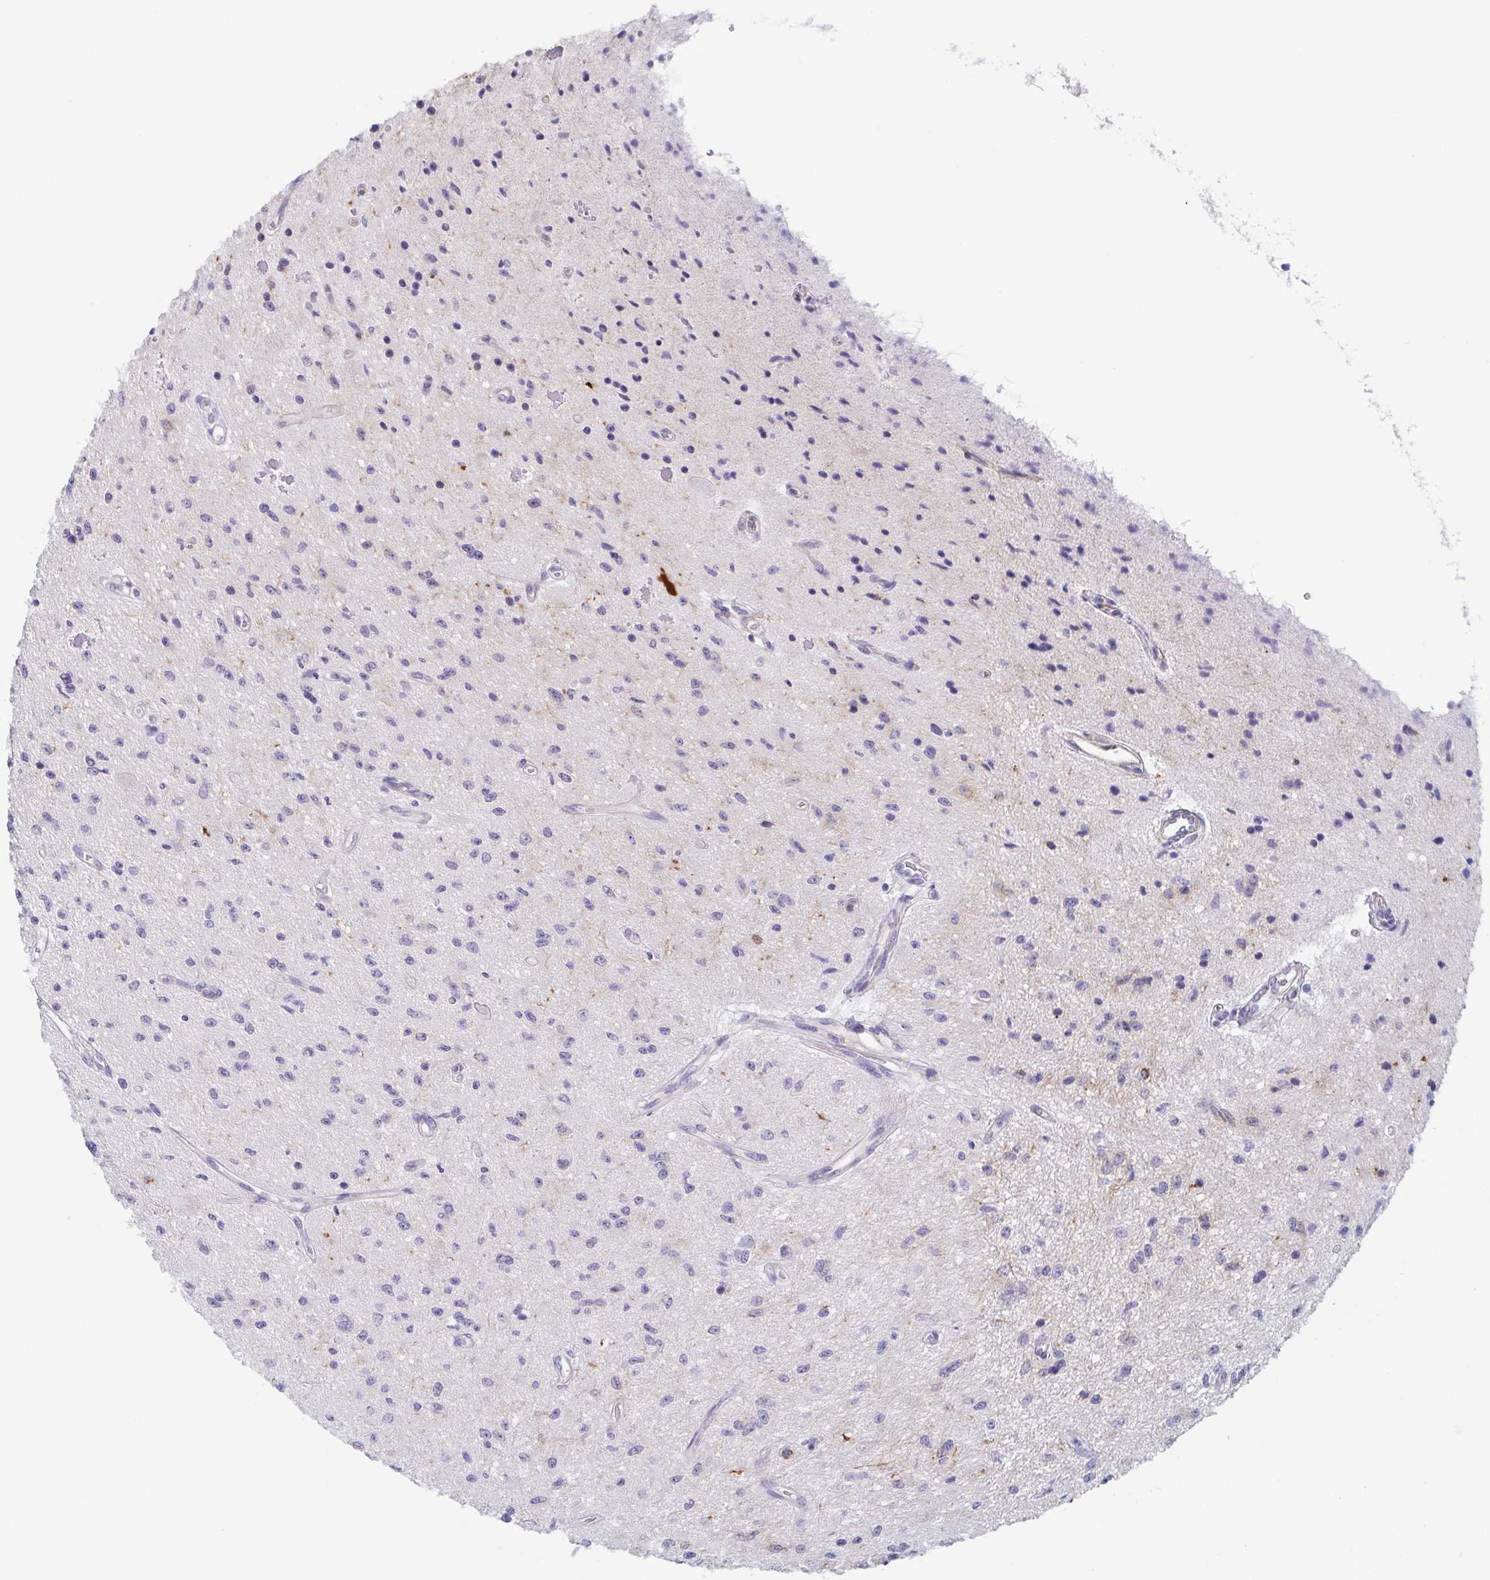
{"staining": {"intensity": "negative", "quantity": "none", "location": "none"}, "tissue": "glioma", "cell_type": "Tumor cells", "image_type": "cancer", "snomed": [{"axis": "morphology", "description": "Glioma, malignant, Low grade"}, {"axis": "topography", "description": "Cerebellum"}], "caption": "Malignant glioma (low-grade) stained for a protein using immunohistochemistry (IHC) demonstrates no positivity tumor cells.", "gene": "DYNC1I1", "patient": {"sex": "female", "age": 14}}